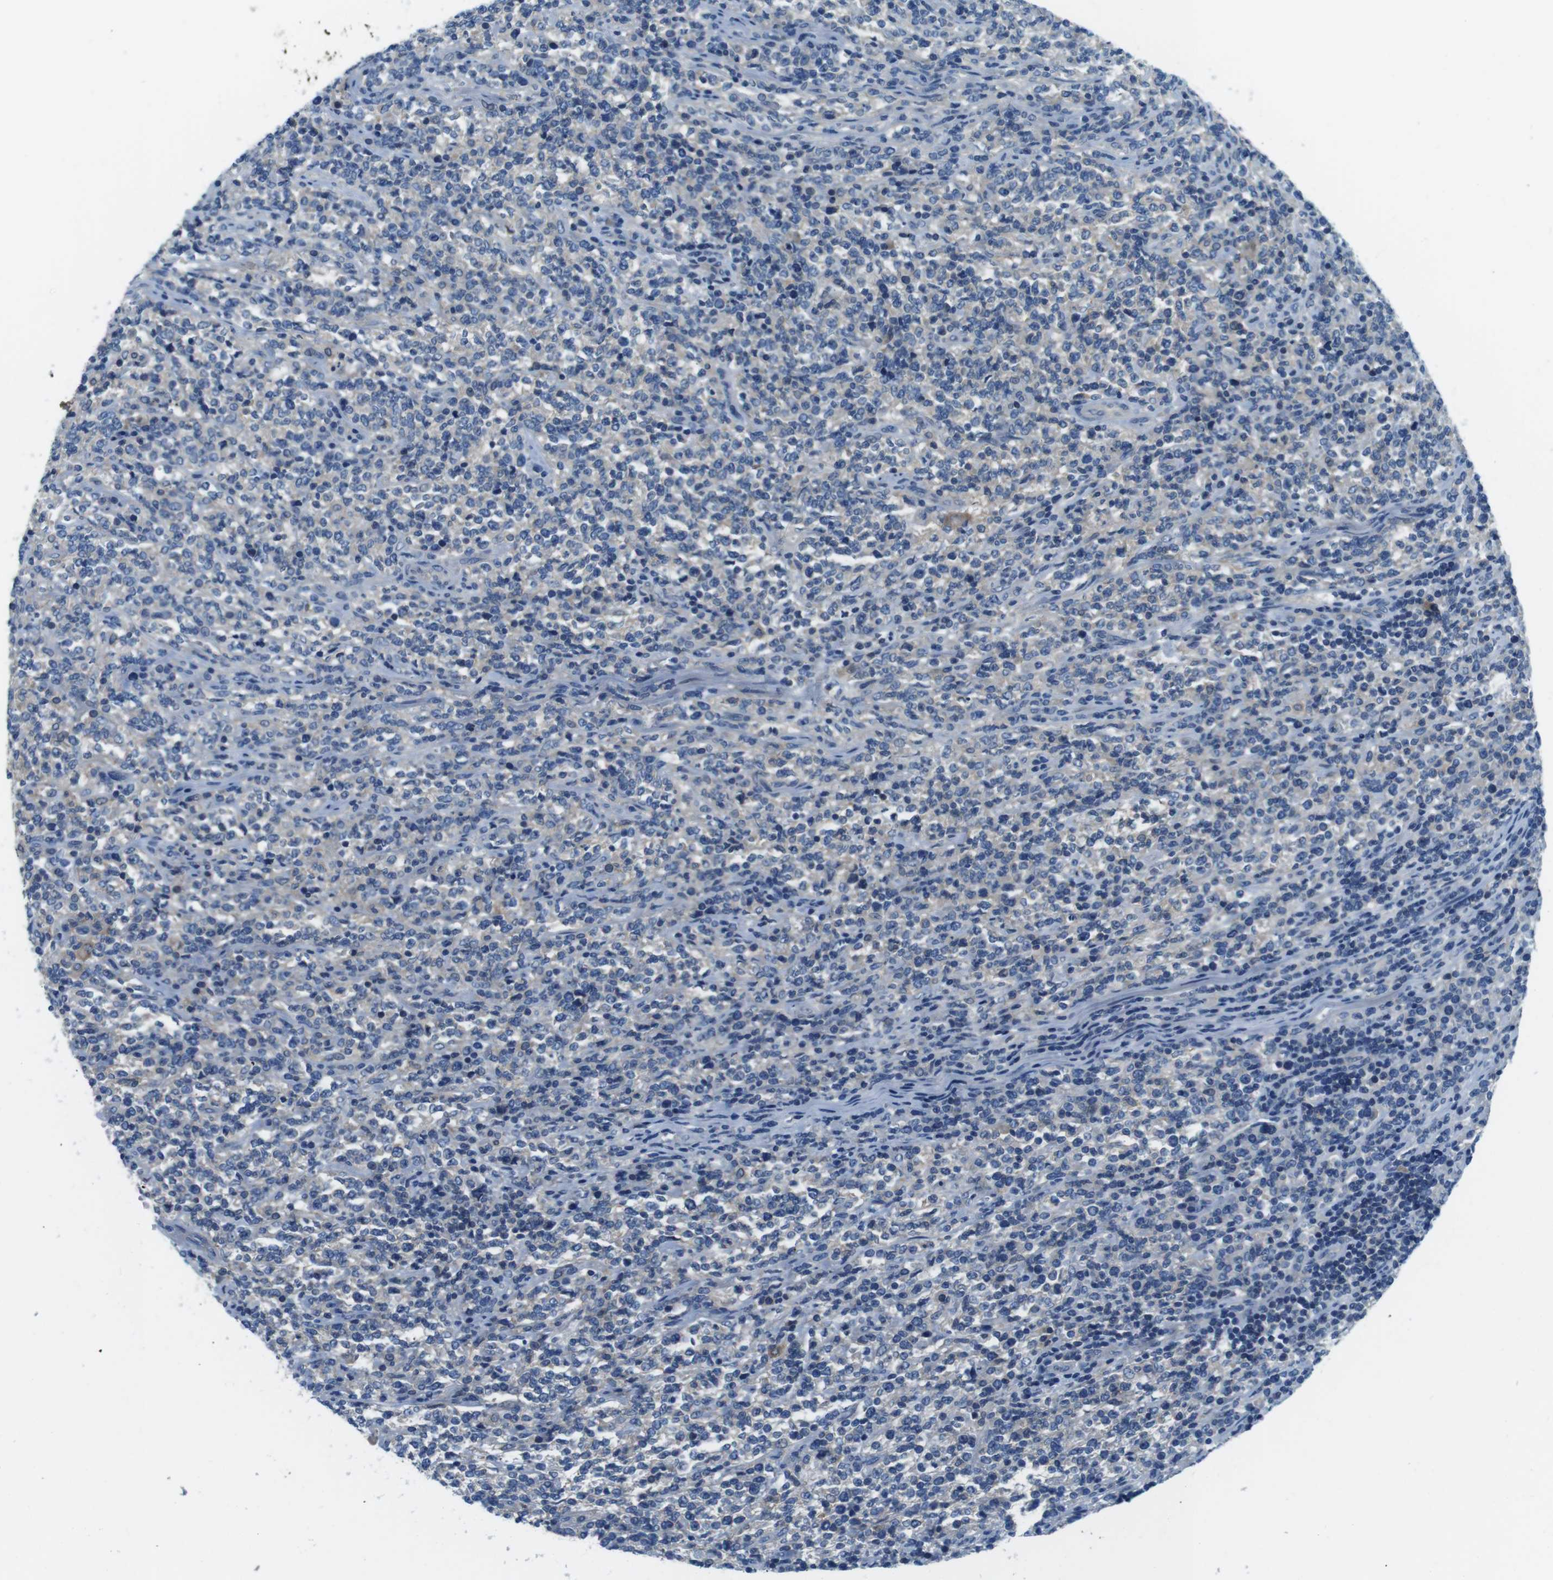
{"staining": {"intensity": "negative", "quantity": "none", "location": "none"}, "tissue": "lymphoma", "cell_type": "Tumor cells", "image_type": "cancer", "snomed": [{"axis": "morphology", "description": "Malignant lymphoma, non-Hodgkin's type, High grade"}, {"axis": "topography", "description": "Soft tissue"}], "caption": "DAB (3,3'-diaminobenzidine) immunohistochemical staining of human lymphoma shows no significant expression in tumor cells.", "gene": "DENND4C", "patient": {"sex": "male", "age": 18}}